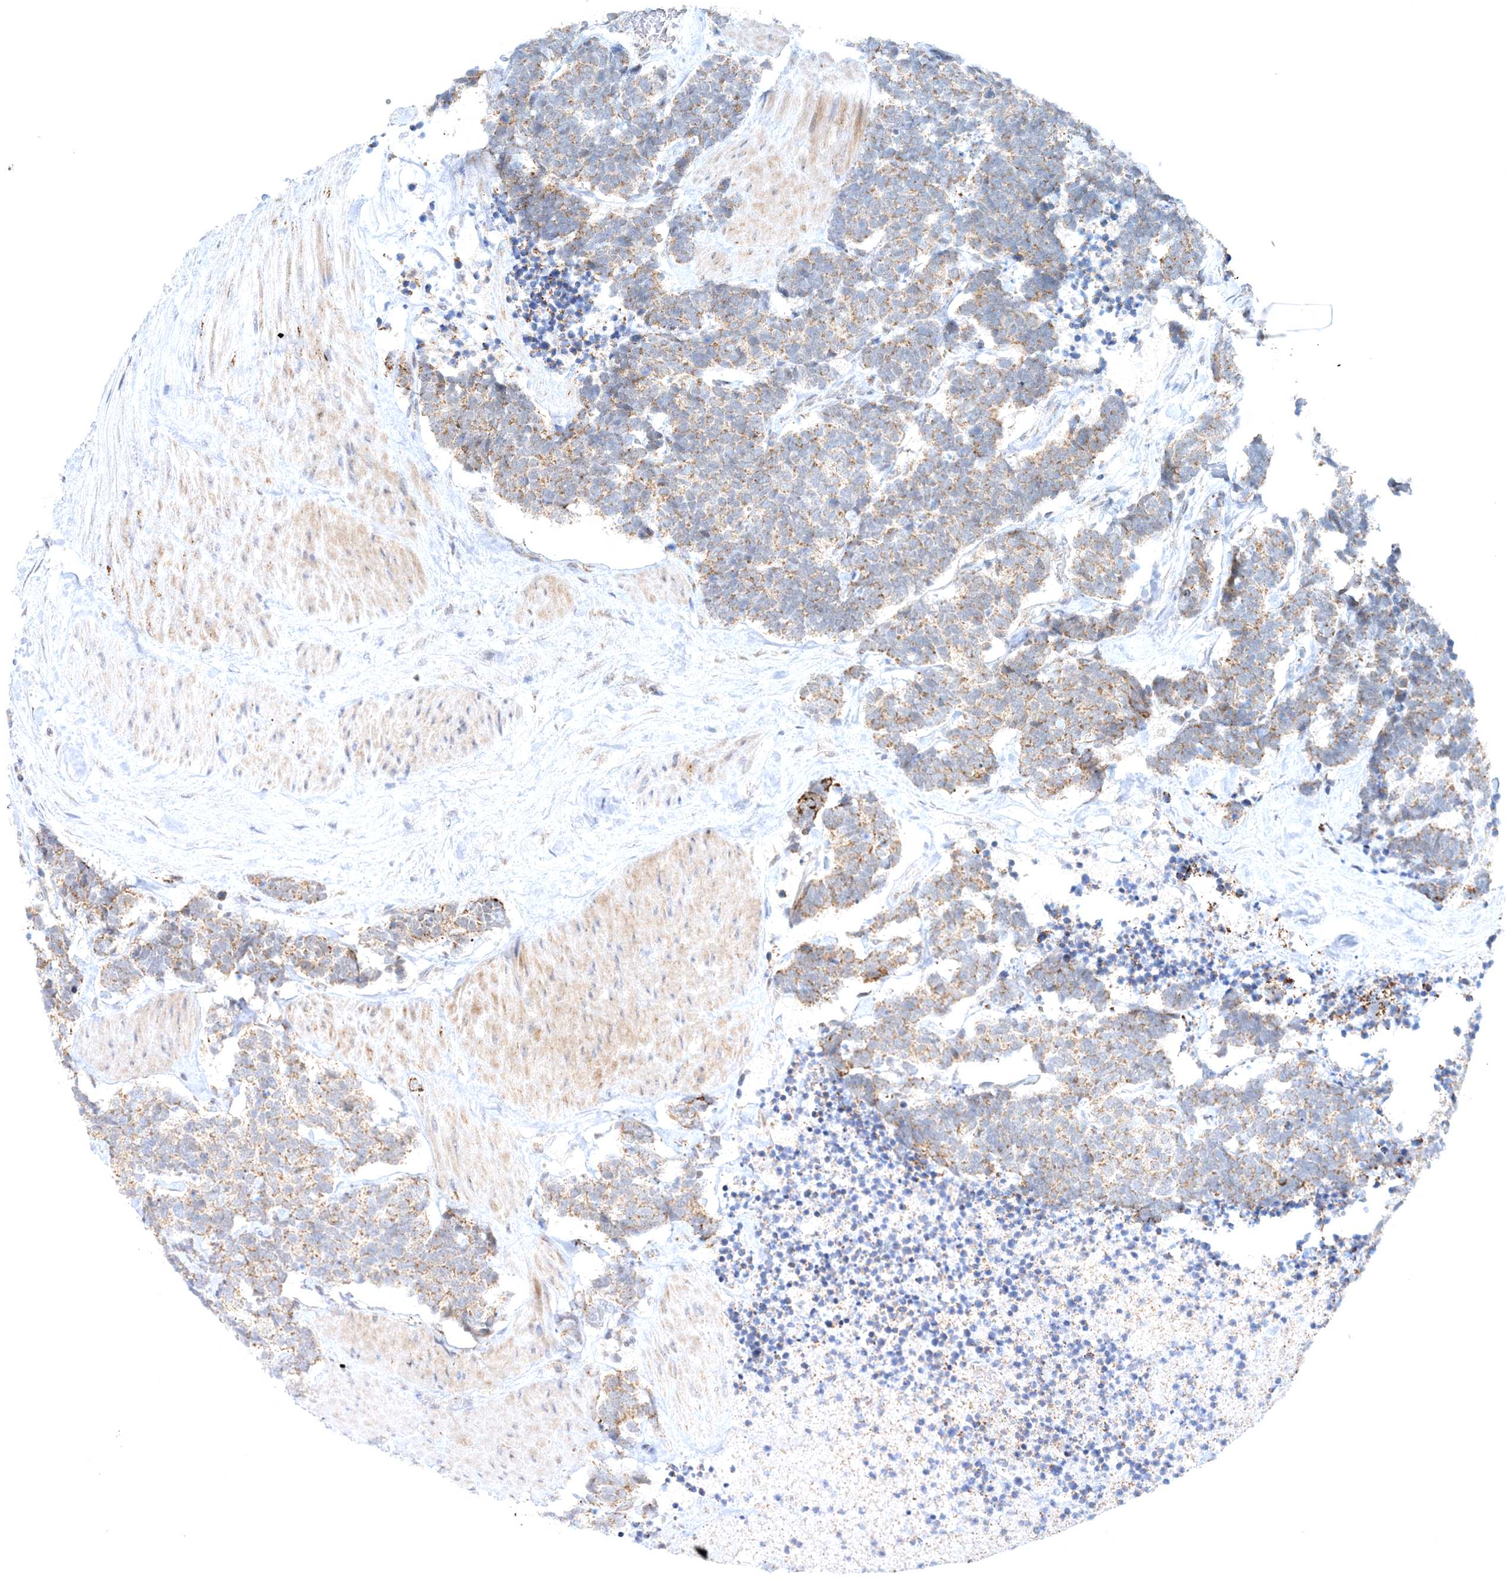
{"staining": {"intensity": "moderate", "quantity": "25%-75%", "location": "cytoplasmic/membranous"}, "tissue": "carcinoid", "cell_type": "Tumor cells", "image_type": "cancer", "snomed": [{"axis": "morphology", "description": "Carcinoma, NOS"}, {"axis": "morphology", "description": "Carcinoid, malignant, NOS"}, {"axis": "topography", "description": "Urinary bladder"}], "caption": "Immunohistochemistry (DAB) staining of carcinoid reveals moderate cytoplasmic/membranous protein expression in approximately 25%-75% of tumor cells.", "gene": "RNF150", "patient": {"sex": "male", "age": 57}}